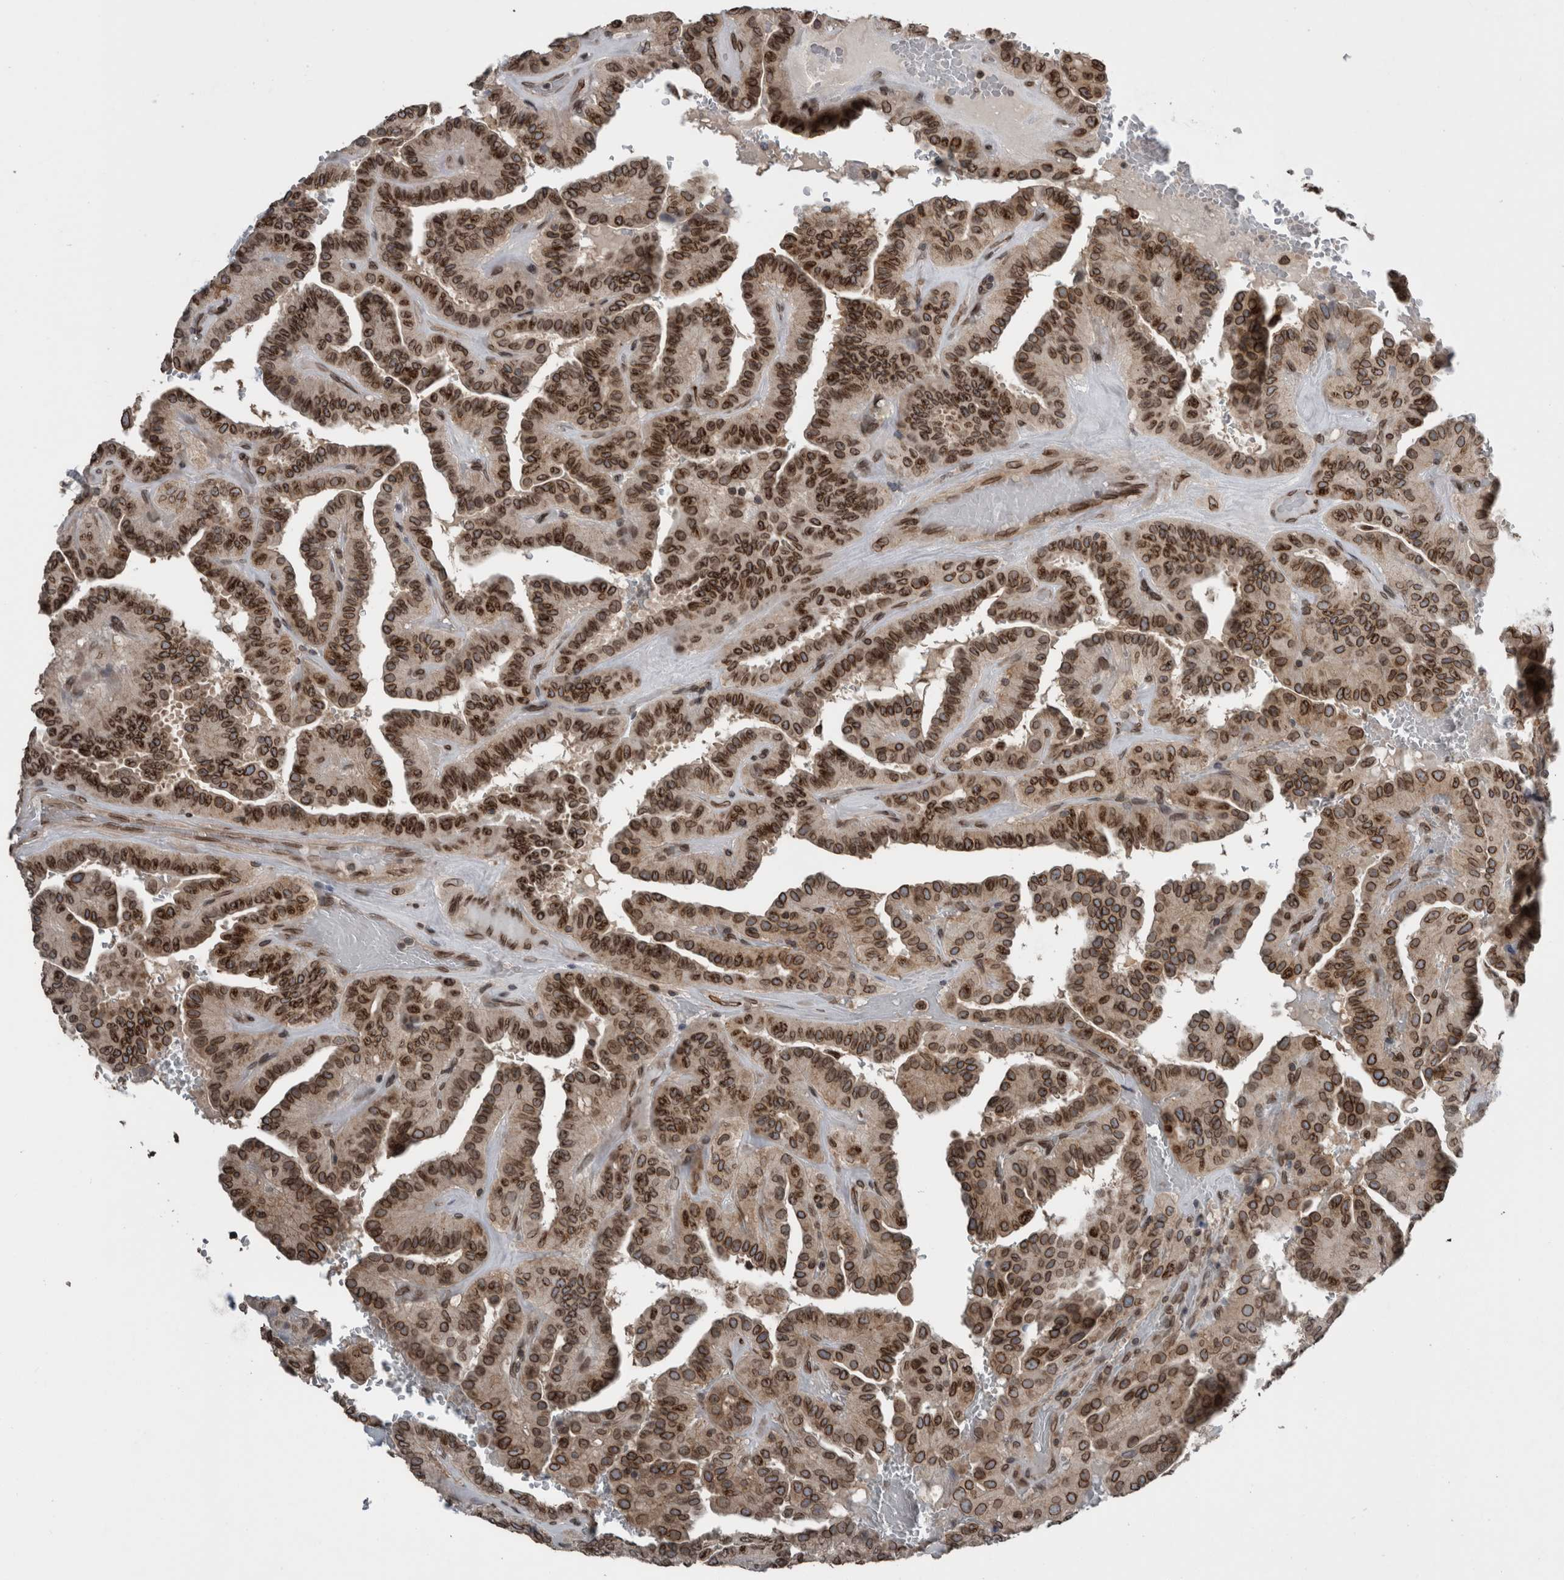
{"staining": {"intensity": "strong", "quantity": ">75%", "location": "cytoplasmic/membranous,nuclear"}, "tissue": "thyroid cancer", "cell_type": "Tumor cells", "image_type": "cancer", "snomed": [{"axis": "morphology", "description": "Papillary adenocarcinoma, NOS"}, {"axis": "topography", "description": "Thyroid gland"}], "caption": "A histopathology image of papillary adenocarcinoma (thyroid) stained for a protein demonstrates strong cytoplasmic/membranous and nuclear brown staining in tumor cells. The staining is performed using DAB (3,3'-diaminobenzidine) brown chromogen to label protein expression. The nuclei are counter-stained blue using hematoxylin.", "gene": "RANBP2", "patient": {"sex": "male", "age": 77}}